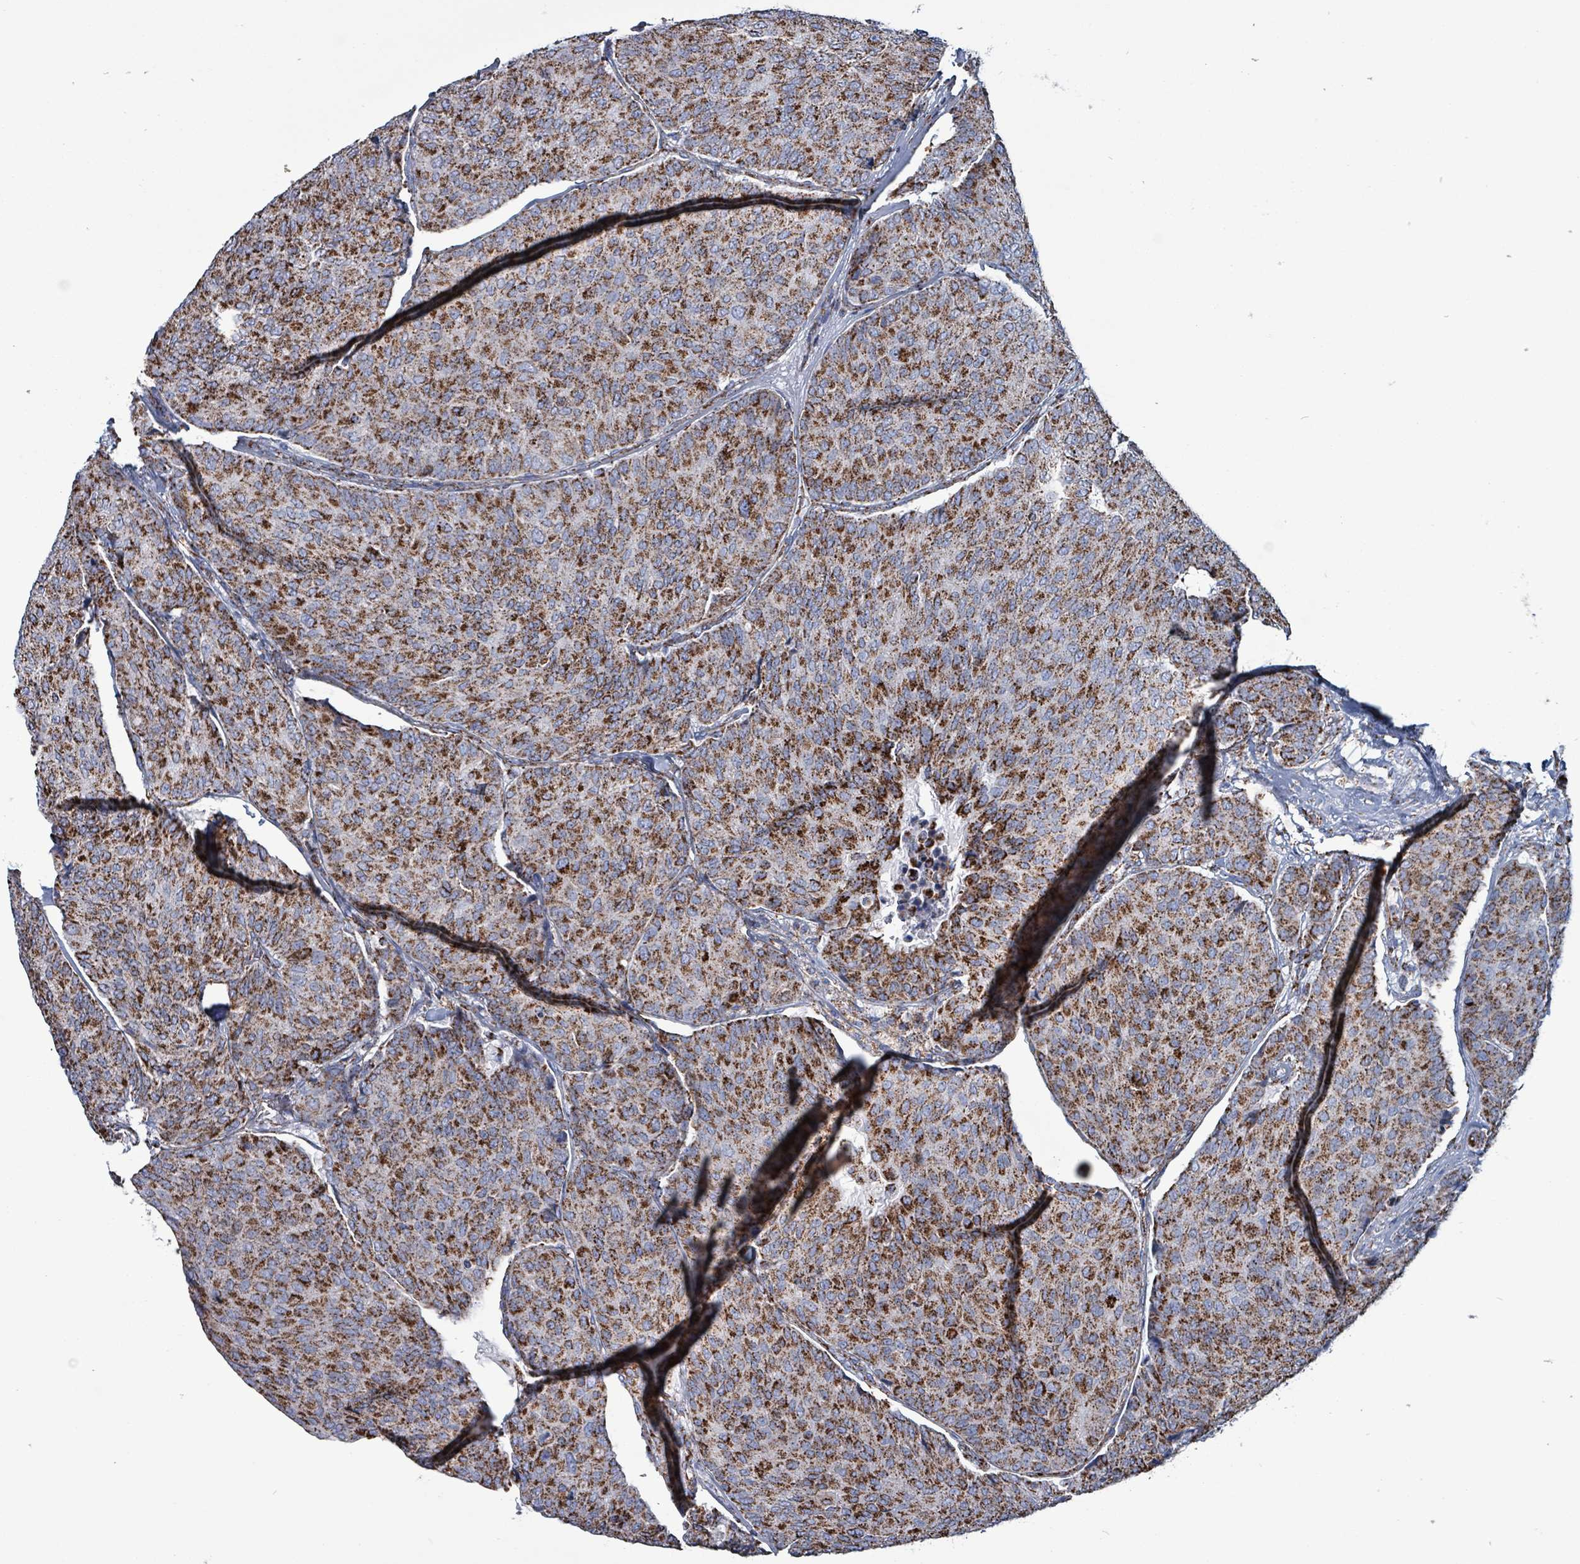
{"staining": {"intensity": "strong", "quantity": ">75%", "location": "cytoplasmic/membranous"}, "tissue": "breast cancer", "cell_type": "Tumor cells", "image_type": "cancer", "snomed": [{"axis": "morphology", "description": "Duct carcinoma"}, {"axis": "topography", "description": "Breast"}], "caption": "Breast cancer (intraductal carcinoma) stained with a brown dye reveals strong cytoplasmic/membranous positive expression in approximately >75% of tumor cells.", "gene": "IDH3B", "patient": {"sex": "female", "age": 75}}